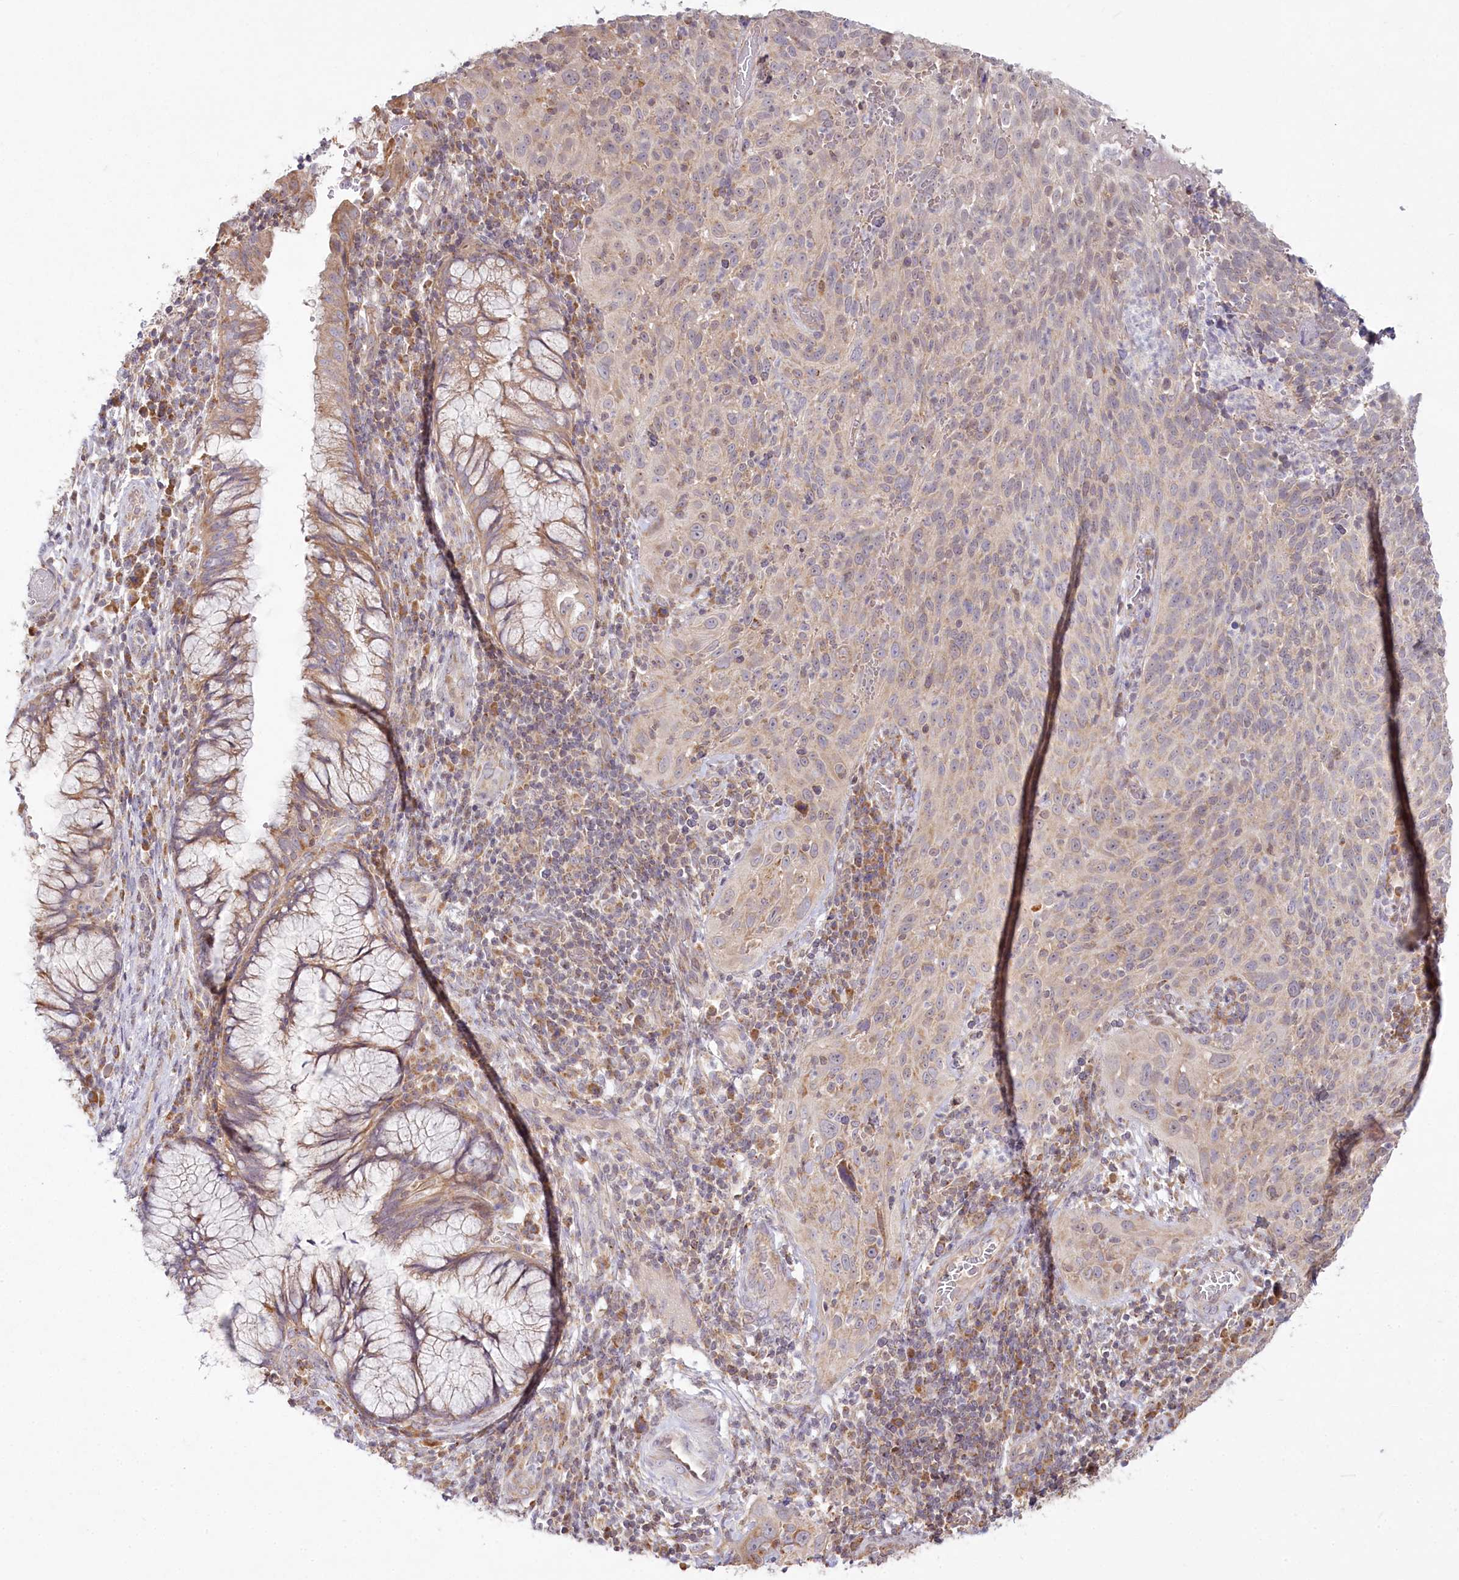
{"staining": {"intensity": "weak", "quantity": ">75%", "location": "cytoplasmic/membranous"}, "tissue": "cervical cancer", "cell_type": "Tumor cells", "image_type": "cancer", "snomed": [{"axis": "morphology", "description": "Squamous cell carcinoma, NOS"}, {"axis": "topography", "description": "Cervix"}], "caption": "The histopathology image displays staining of cervical cancer (squamous cell carcinoma), revealing weak cytoplasmic/membranous protein expression (brown color) within tumor cells.", "gene": "ACOX2", "patient": {"sex": "female", "age": 31}}